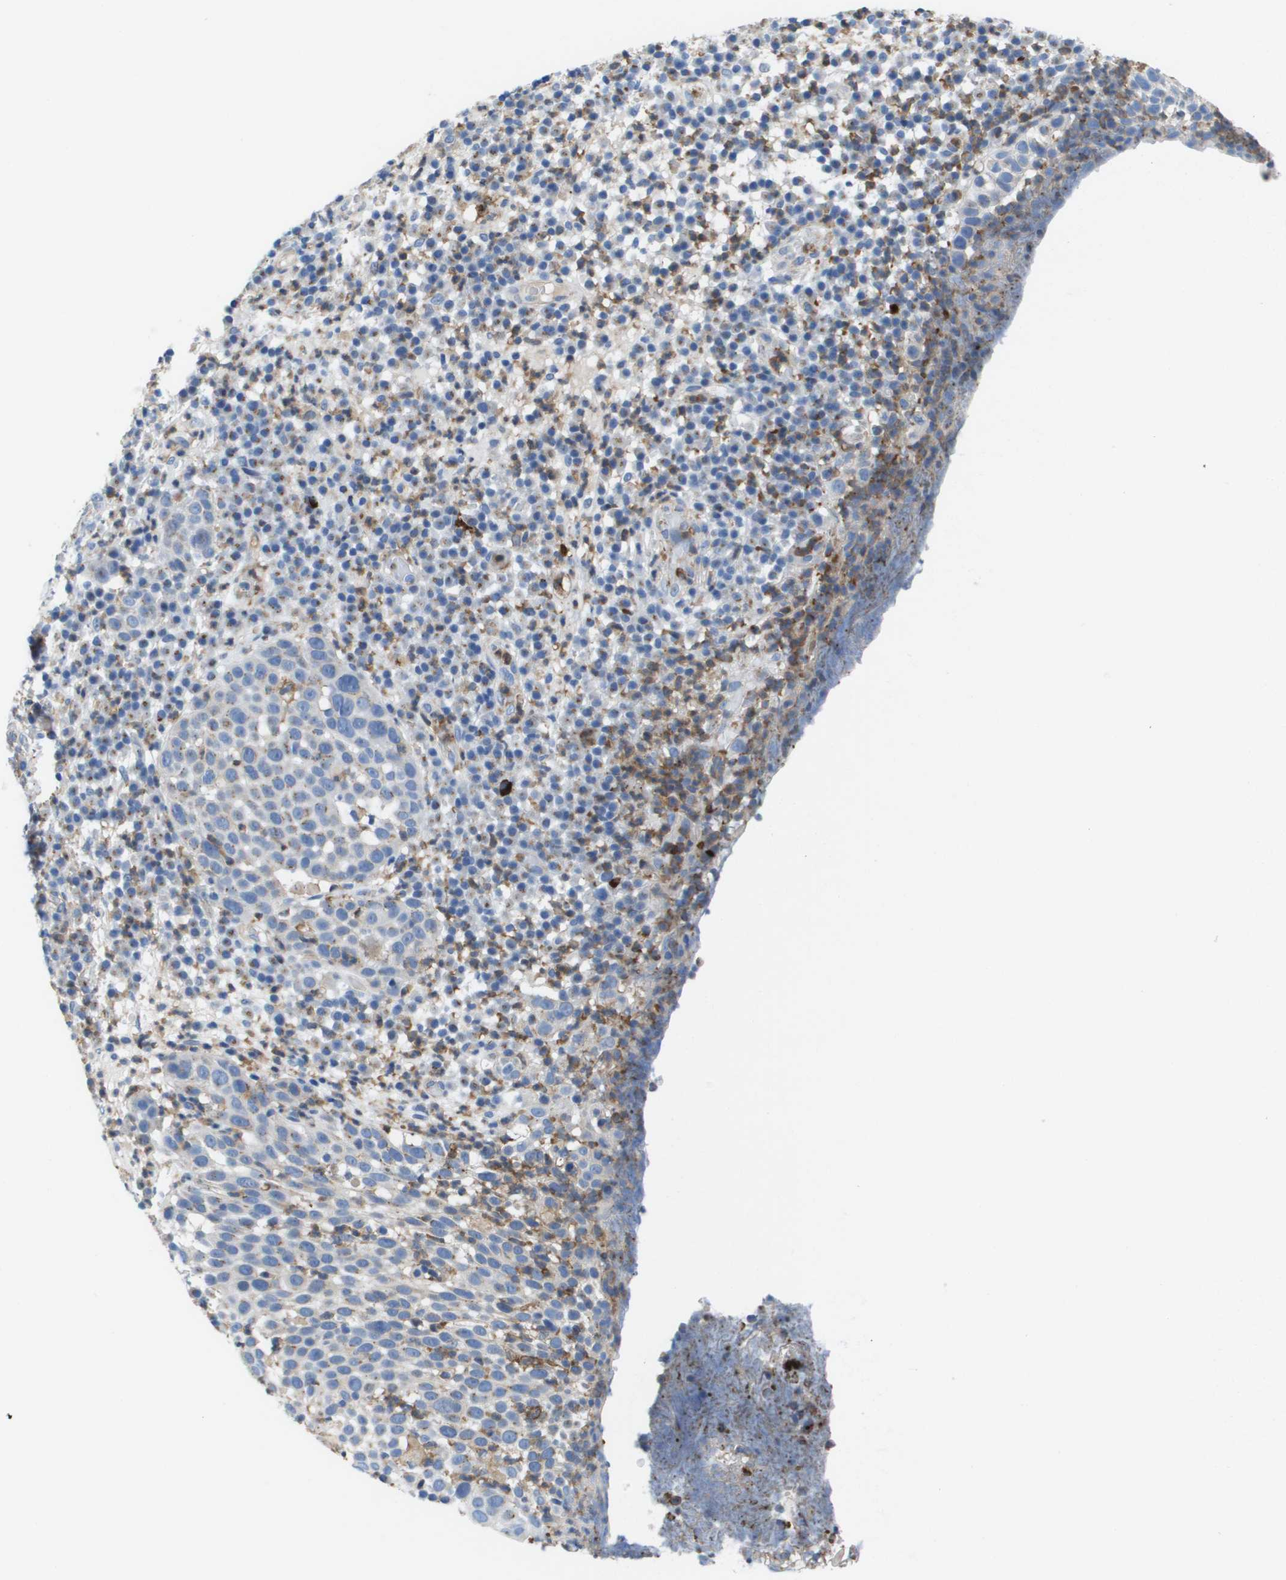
{"staining": {"intensity": "weak", "quantity": "<25%", "location": "cytoplasmic/membranous"}, "tissue": "skin cancer", "cell_type": "Tumor cells", "image_type": "cancer", "snomed": [{"axis": "morphology", "description": "Squamous cell carcinoma in situ, NOS"}, {"axis": "morphology", "description": "Squamous cell carcinoma, NOS"}, {"axis": "topography", "description": "Skin"}], "caption": "An immunohistochemistry image of skin cancer is shown. There is no staining in tumor cells of skin cancer.", "gene": "SLC37A2", "patient": {"sex": "male", "age": 93}}